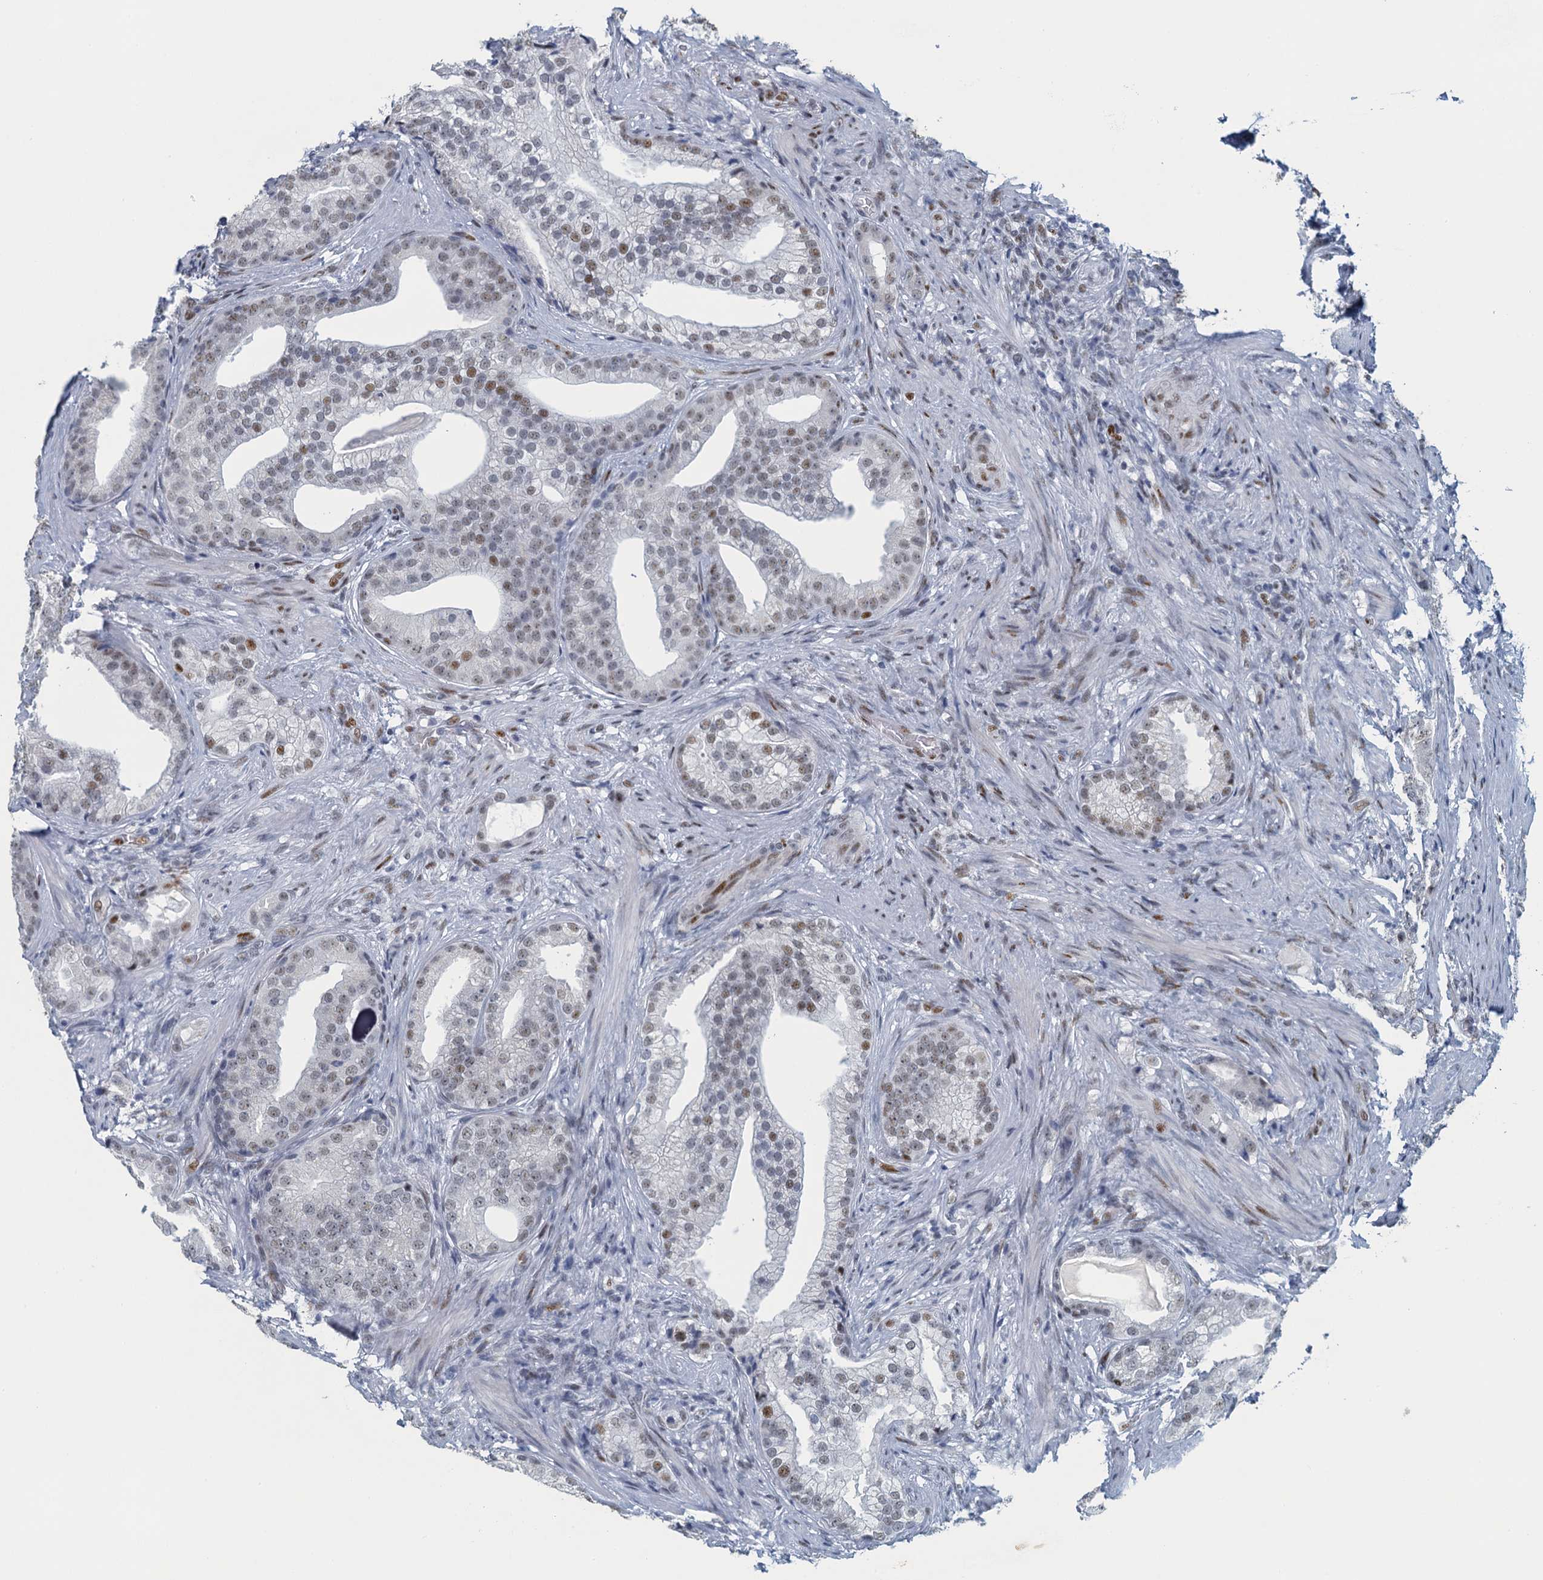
{"staining": {"intensity": "weak", "quantity": "<25%", "location": "nuclear"}, "tissue": "prostate cancer", "cell_type": "Tumor cells", "image_type": "cancer", "snomed": [{"axis": "morphology", "description": "Adenocarcinoma, Low grade"}, {"axis": "topography", "description": "Prostate"}], "caption": "Photomicrograph shows no protein expression in tumor cells of prostate cancer tissue.", "gene": "TTLL9", "patient": {"sex": "male", "age": 71}}